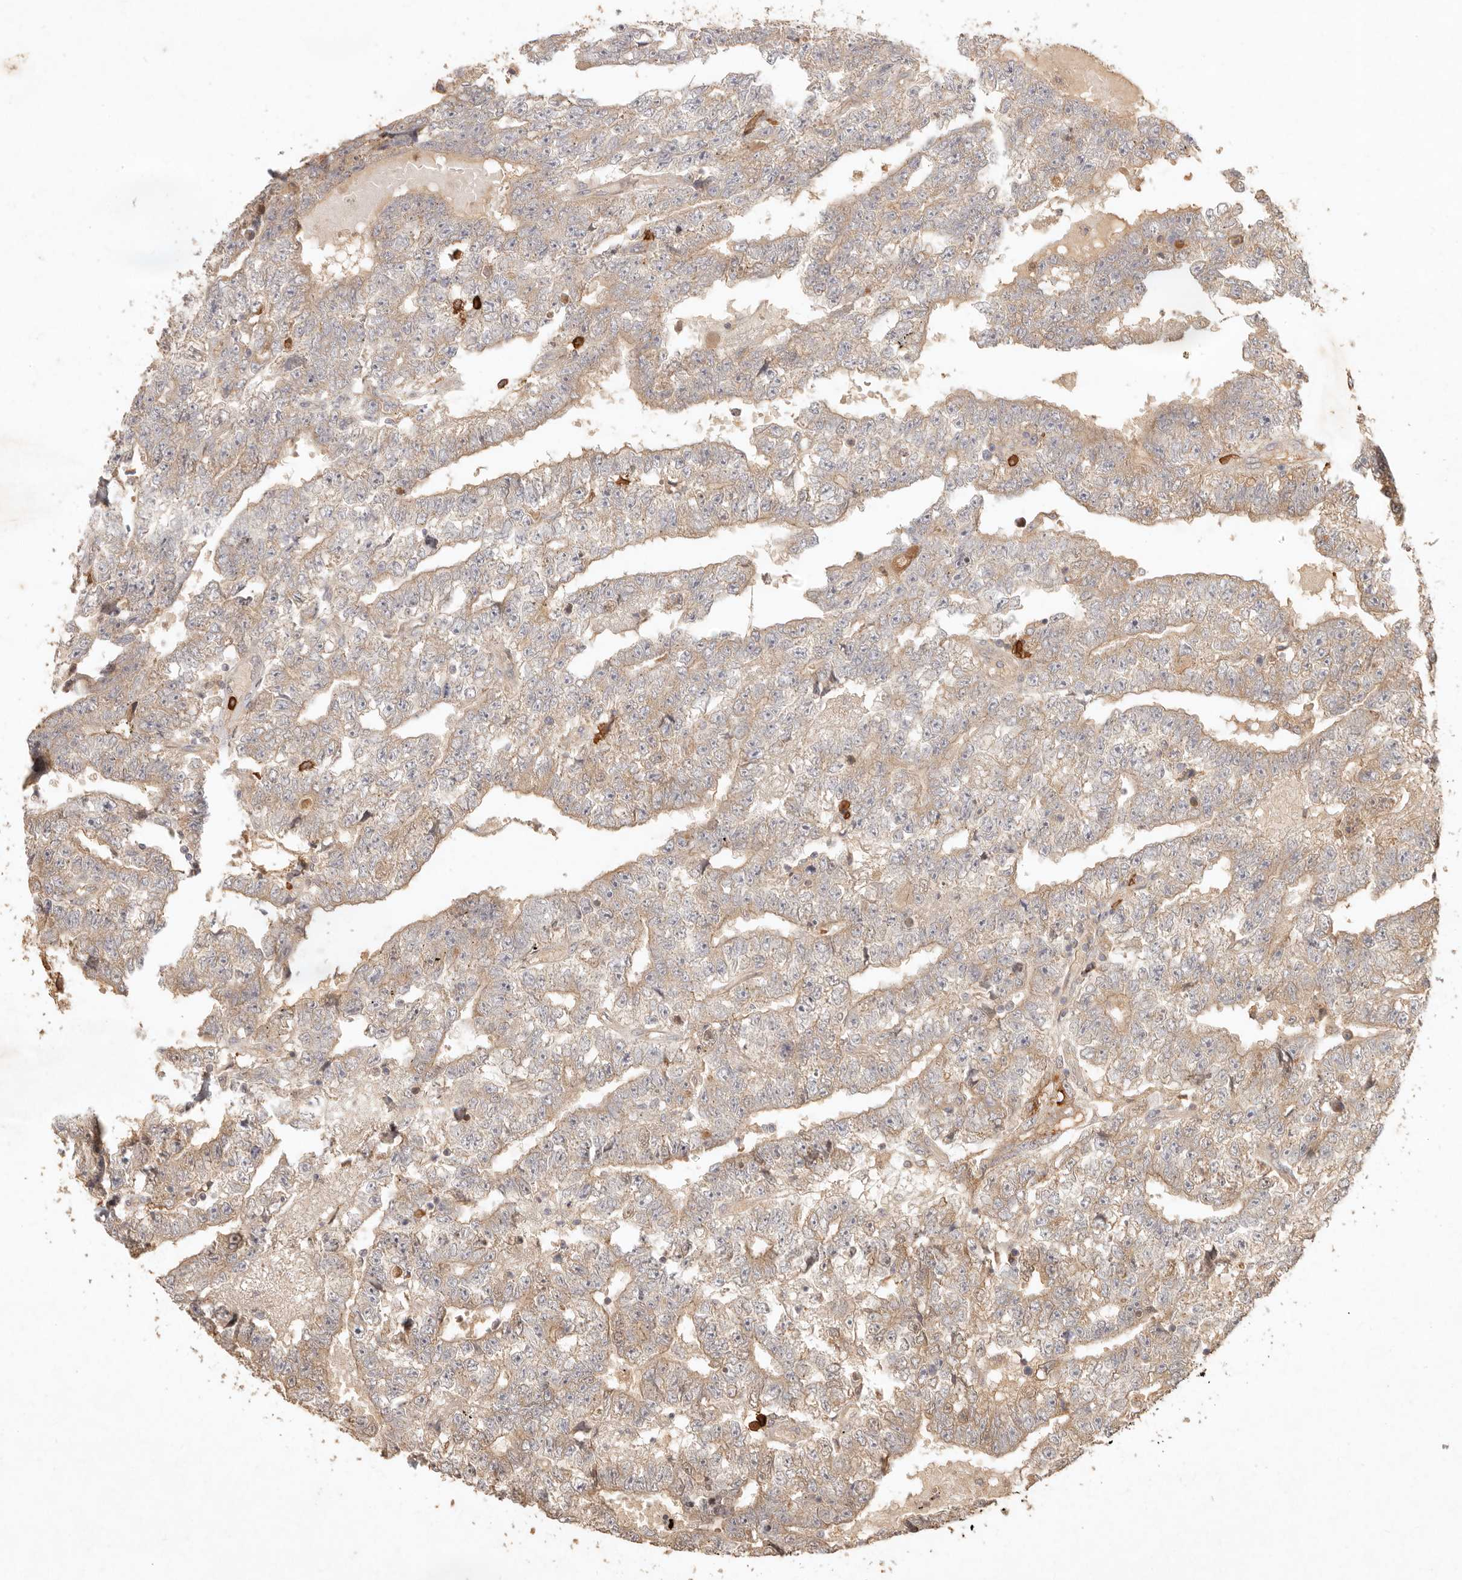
{"staining": {"intensity": "weak", "quantity": ">75%", "location": "cytoplasmic/membranous"}, "tissue": "testis cancer", "cell_type": "Tumor cells", "image_type": "cancer", "snomed": [{"axis": "morphology", "description": "Carcinoma, Embryonal, NOS"}, {"axis": "topography", "description": "Testis"}], "caption": "DAB (3,3'-diaminobenzidine) immunohistochemical staining of human embryonal carcinoma (testis) displays weak cytoplasmic/membranous protein positivity in about >75% of tumor cells. (DAB = brown stain, brightfield microscopy at high magnification).", "gene": "CLEC4C", "patient": {"sex": "male", "age": 25}}